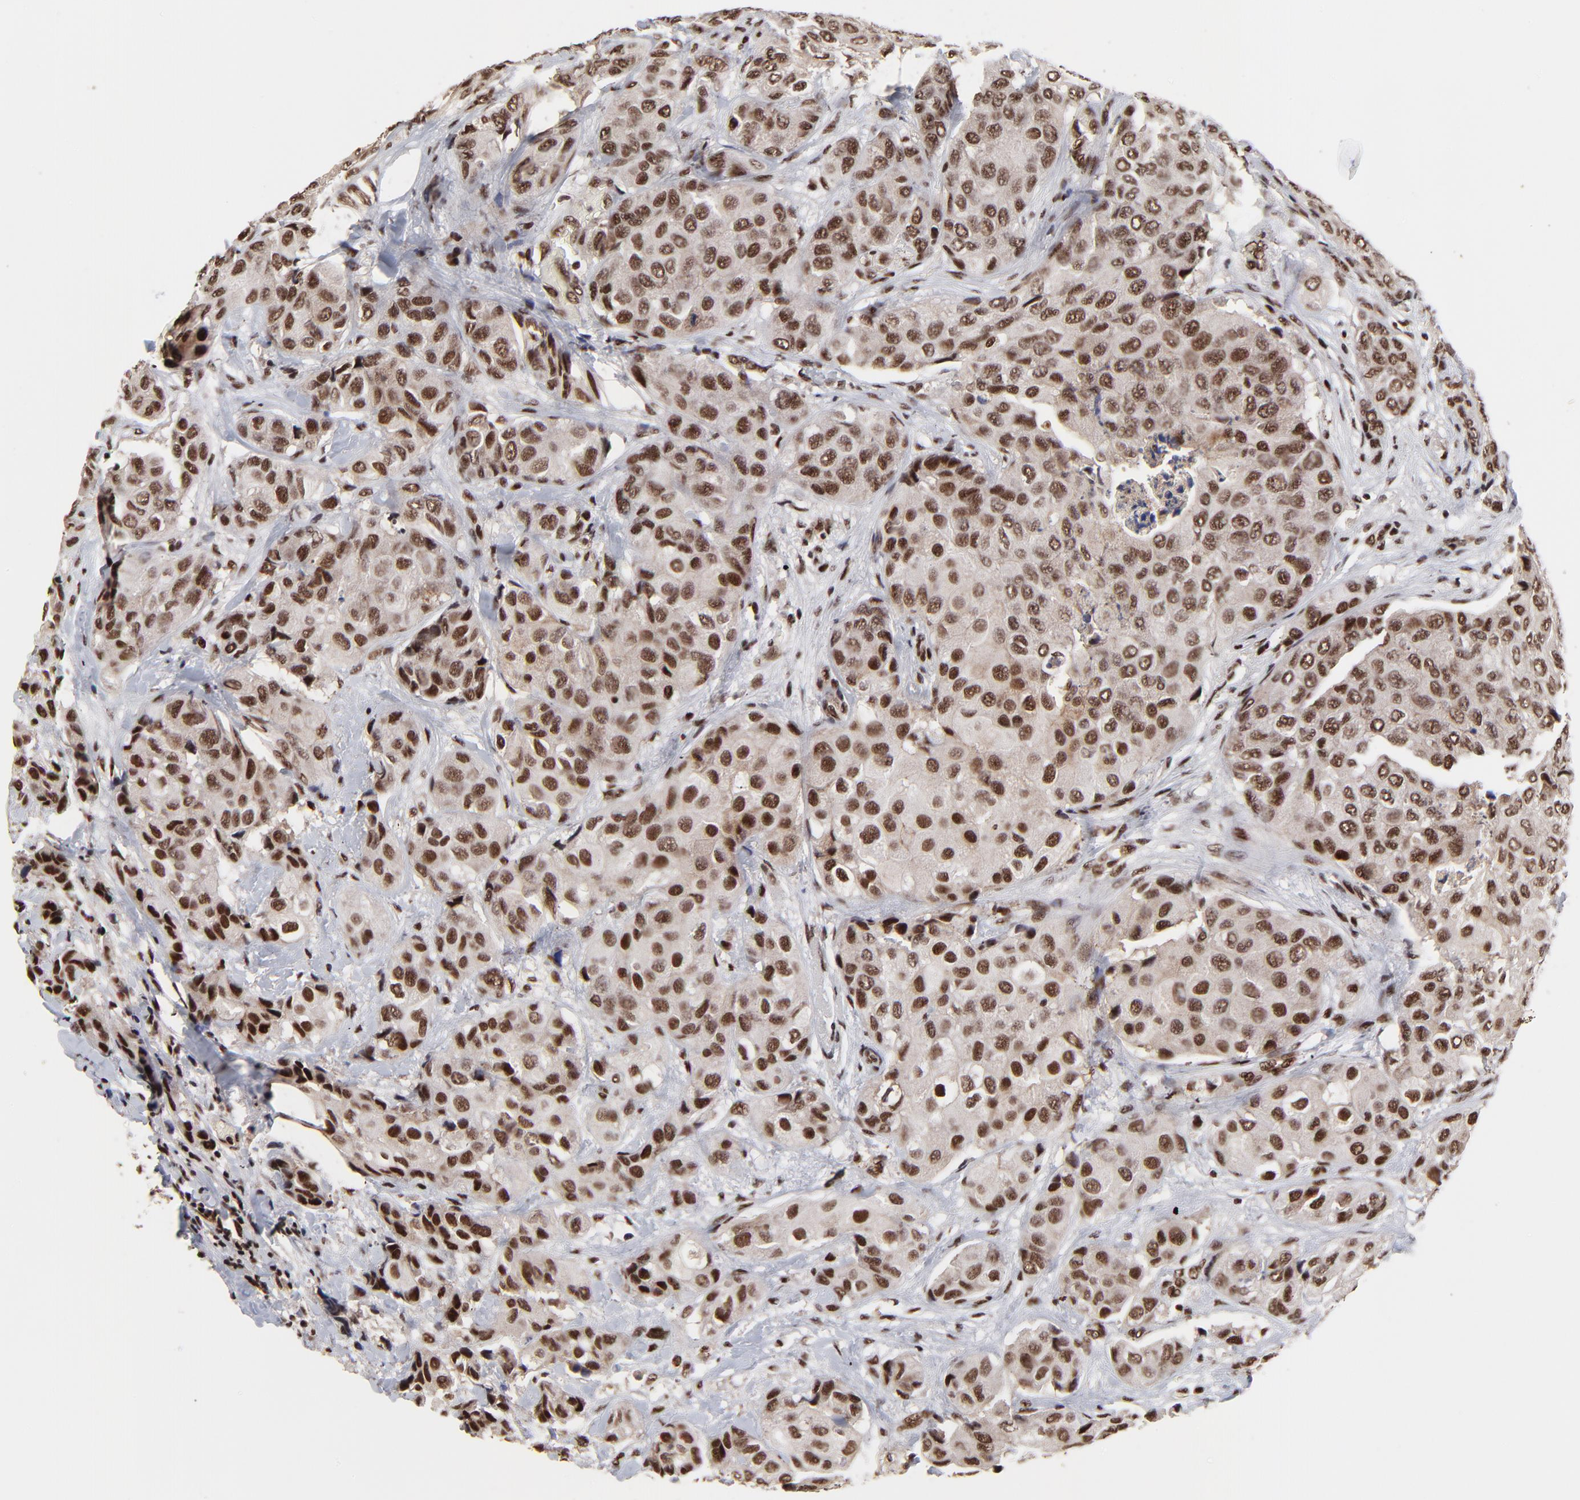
{"staining": {"intensity": "moderate", "quantity": ">75%", "location": "nuclear"}, "tissue": "breast cancer", "cell_type": "Tumor cells", "image_type": "cancer", "snomed": [{"axis": "morphology", "description": "Duct carcinoma"}, {"axis": "topography", "description": "Breast"}], "caption": "Protein staining by IHC displays moderate nuclear positivity in about >75% of tumor cells in breast cancer (invasive ductal carcinoma). (DAB IHC with brightfield microscopy, high magnification).", "gene": "RBM22", "patient": {"sex": "female", "age": 68}}